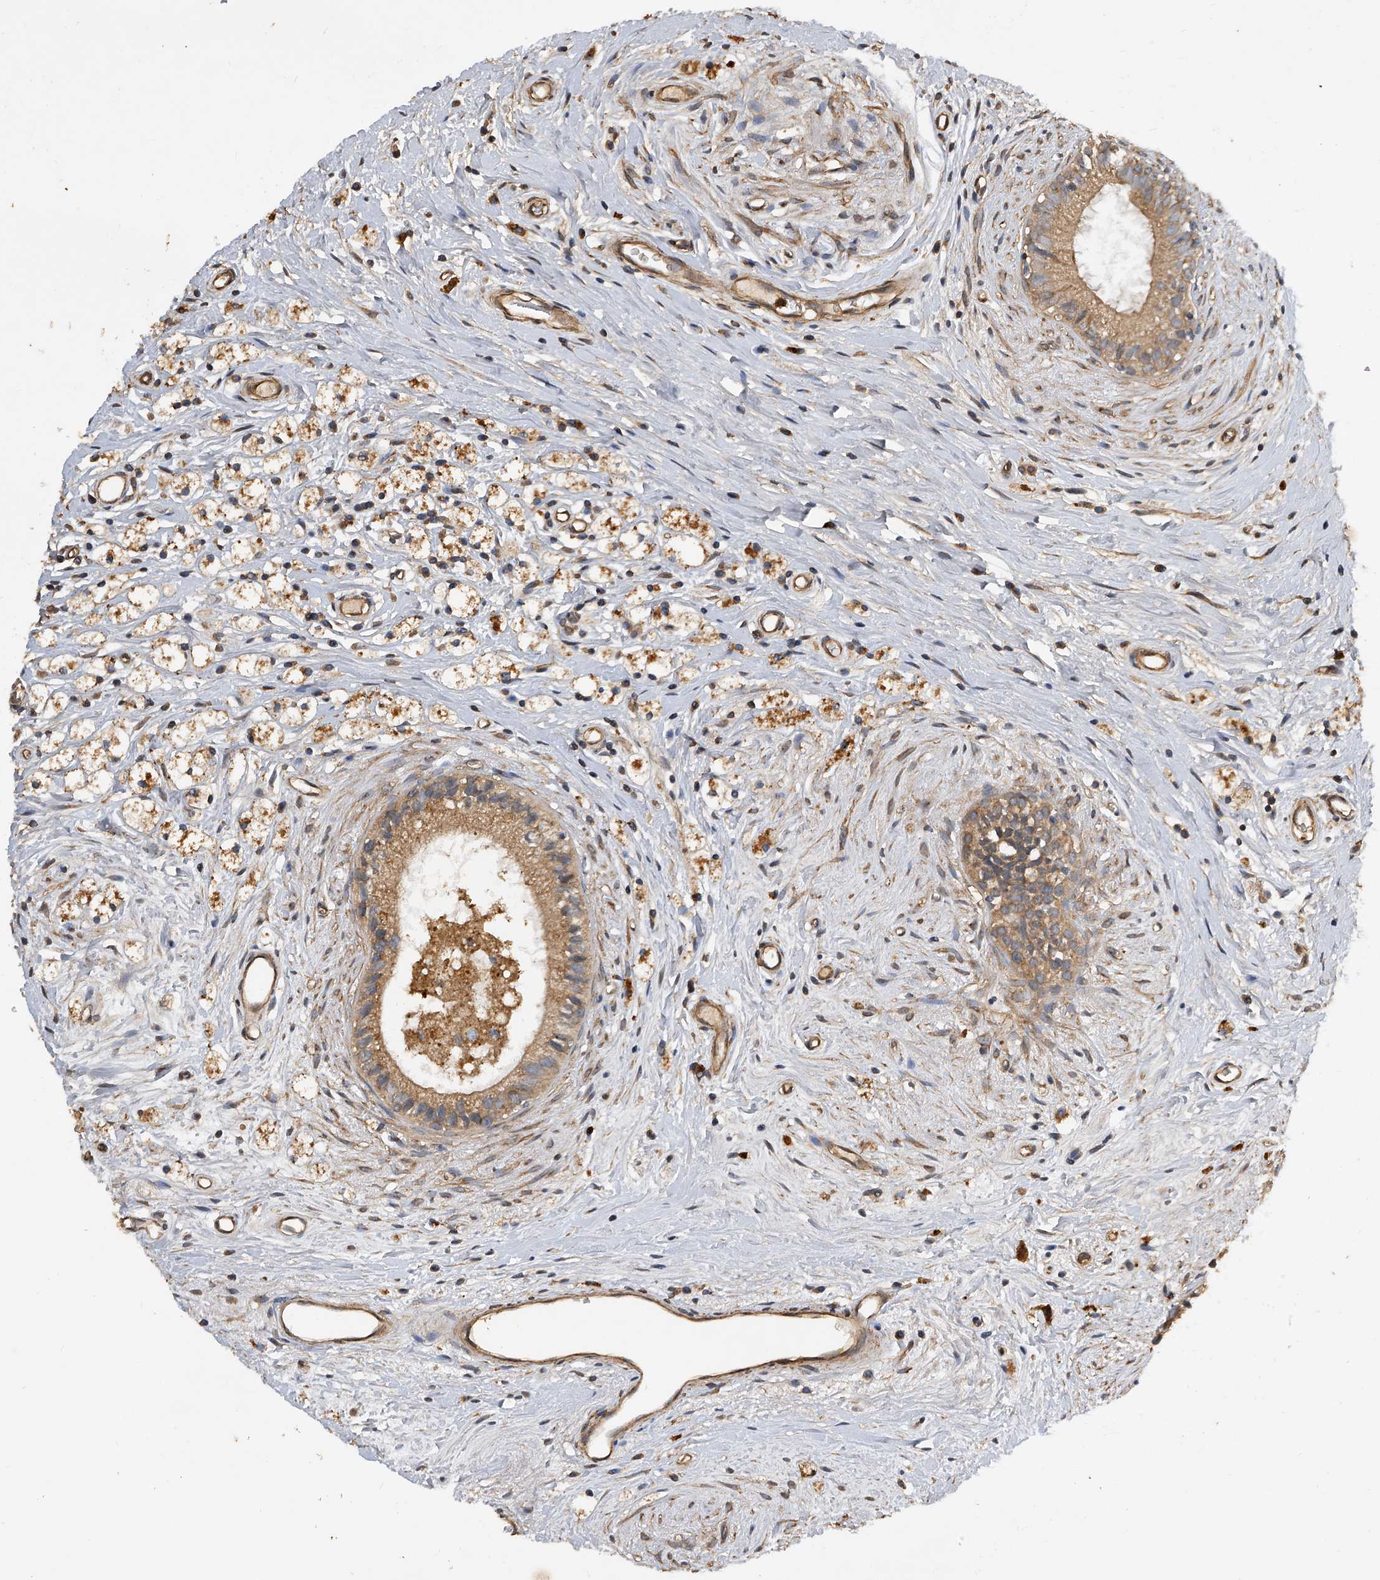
{"staining": {"intensity": "moderate", "quantity": ">75%", "location": "cytoplasmic/membranous"}, "tissue": "epididymis", "cell_type": "Glandular cells", "image_type": "normal", "snomed": [{"axis": "morphology", "description": "Normal tissue, NOS"}, {"axis": "topography", "description": "Epididymis"}], "caption": "Epididymis stained with DAB IHC reveals medium levels of moderate cytoplasmic/membranous staining in about >75% of glandular cells.", "gene": "PTPRA", "patient": {"sex": "male", "age": 80}}